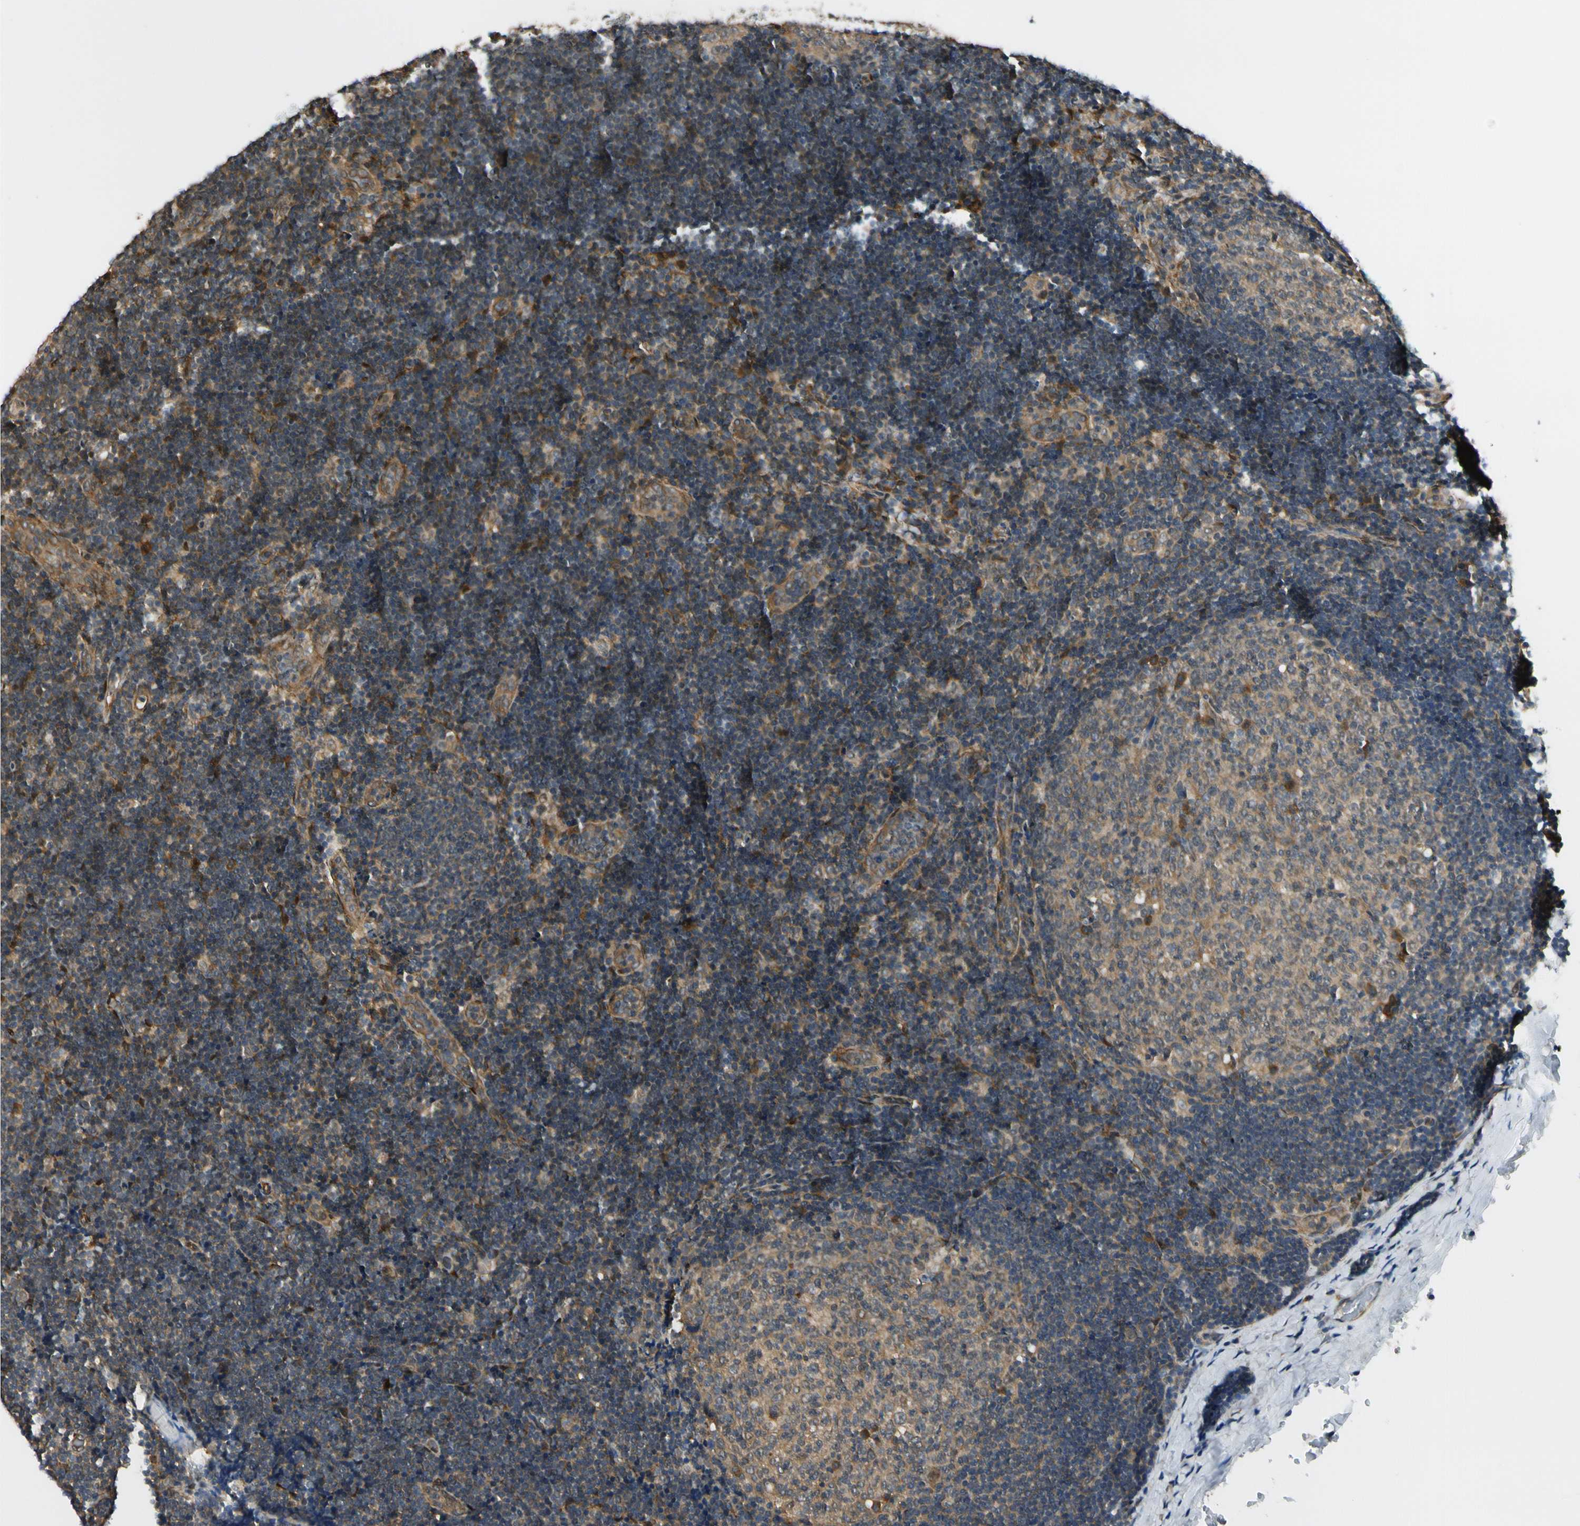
{"staining": {"intensity": "weak", "quantity": ">75%", "location": "cytoplasmic/membranous"}, "tissue": "lymph node", "cell_type": "Germinal center cells", "image_type": "normal", "snomed": [{"axis": "morphology", "description": "Normal tissue, NOS"}, {"axis": "topography", "description": "Lymph node"}], "caption": "Unremarkable lymph node exhibits weak cytoplasmic/membranous staining in about >75% of germinal center cells, visualized by immunohistochemistry. The staining was performed using DAB, with brown indicating positive protein expression. Nuclei are stained blue with hematoxylin.", "gene": "RASGRF1", "patient": {"sex": "female", "age": 14}}